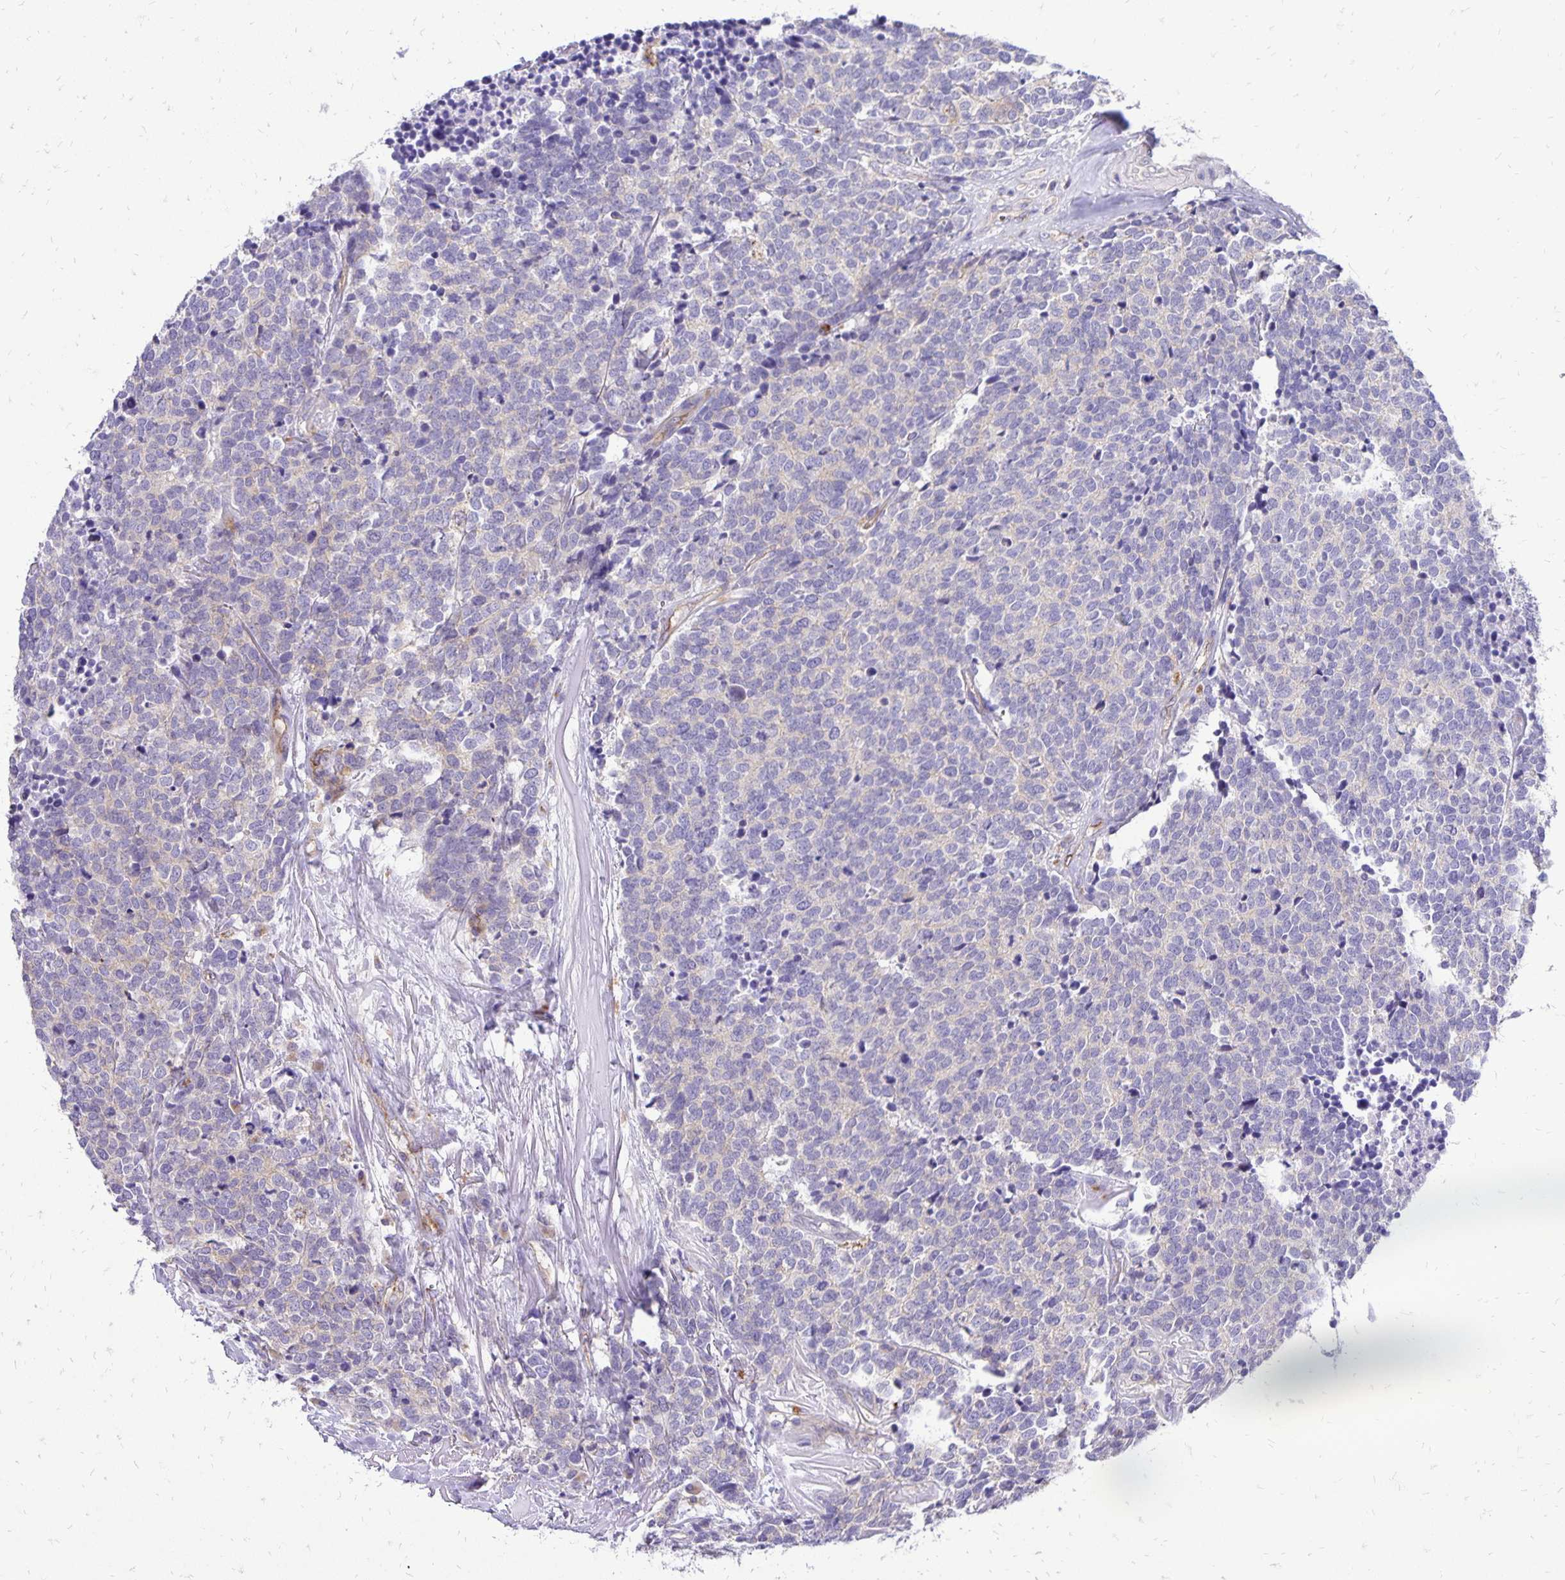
{"staining": {"intensity": "negative", "quantity": "none", "location": "none"}, "tissue": "carcinoid", "cell_type": "Tumor cells", "image_type": "cancer", "snomed": [{"axis": "morphology", "description": "Carcinoid, malignant, NOS"}, {"axis": "topography", "description": "Skin"}], "caption": "High power microscopy histopathology image of an IHC micrograph of carcinoid, revealing no significant expression in tumor cells.", "gene": "EIF5A", "patient": {"sex": "female", "age": 79}}